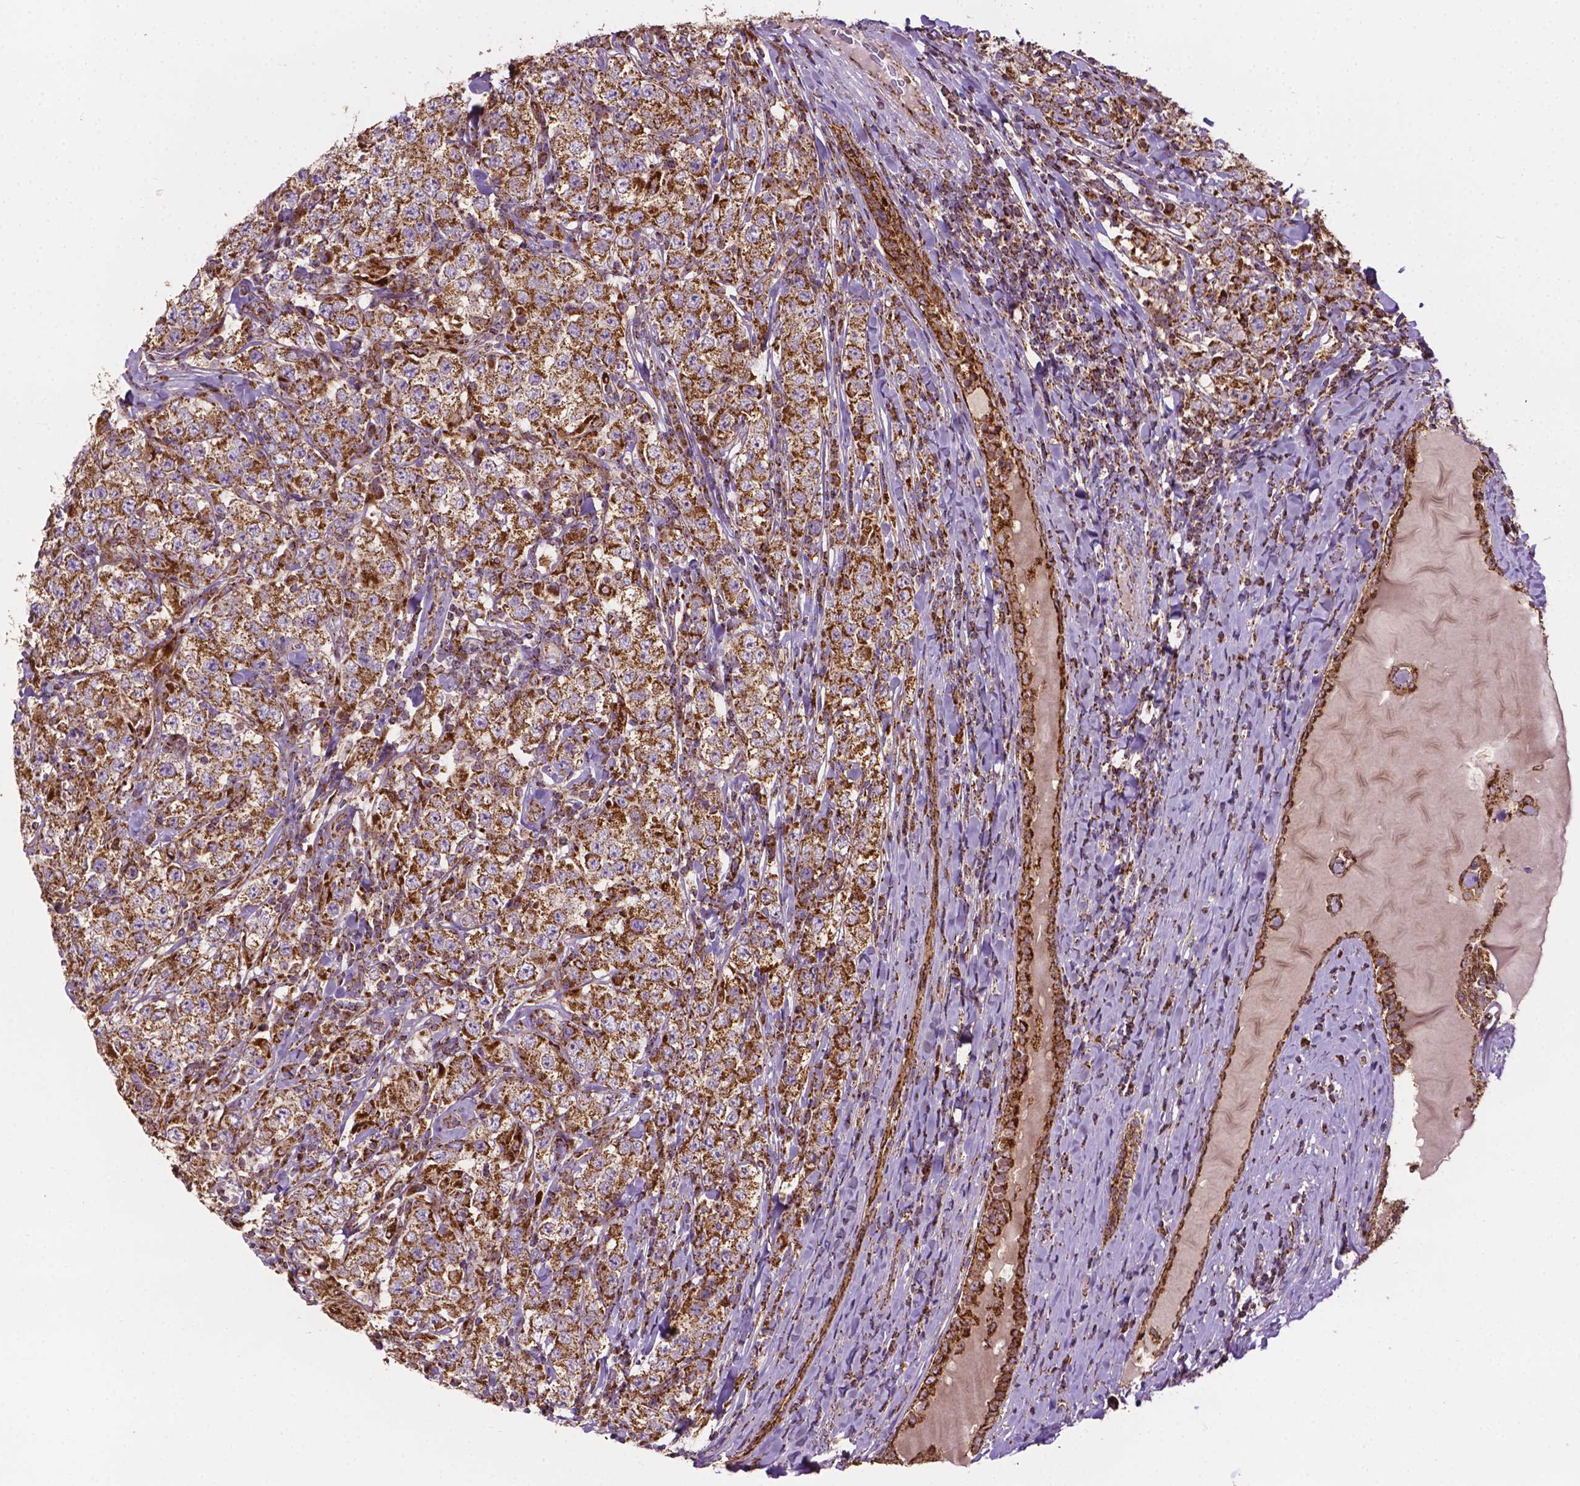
{"staining": {"intensity": "strong", "quantity": ">75%", "location": "cytoplasmic/membranous"}, "tissue": "testis cancer", "cell_type": "Tumor cells", "image_type": "cancer", "snomed": [{"axis": "morphology", "description": "Seminoma, NOS"}, {"axis": "morphology", "description": "Carcinoma, Embryonal, NOS"}, {"axis": "topography", "description": "Testis"}], "caption": "Brown immunohistochemical staining in testis cancer demonstrates strong cytoplasmic/membranous expression in approximately >75% of tumor cells.", "gene": "ILVBL", "patient": {"sex": "male", "age": 41}}